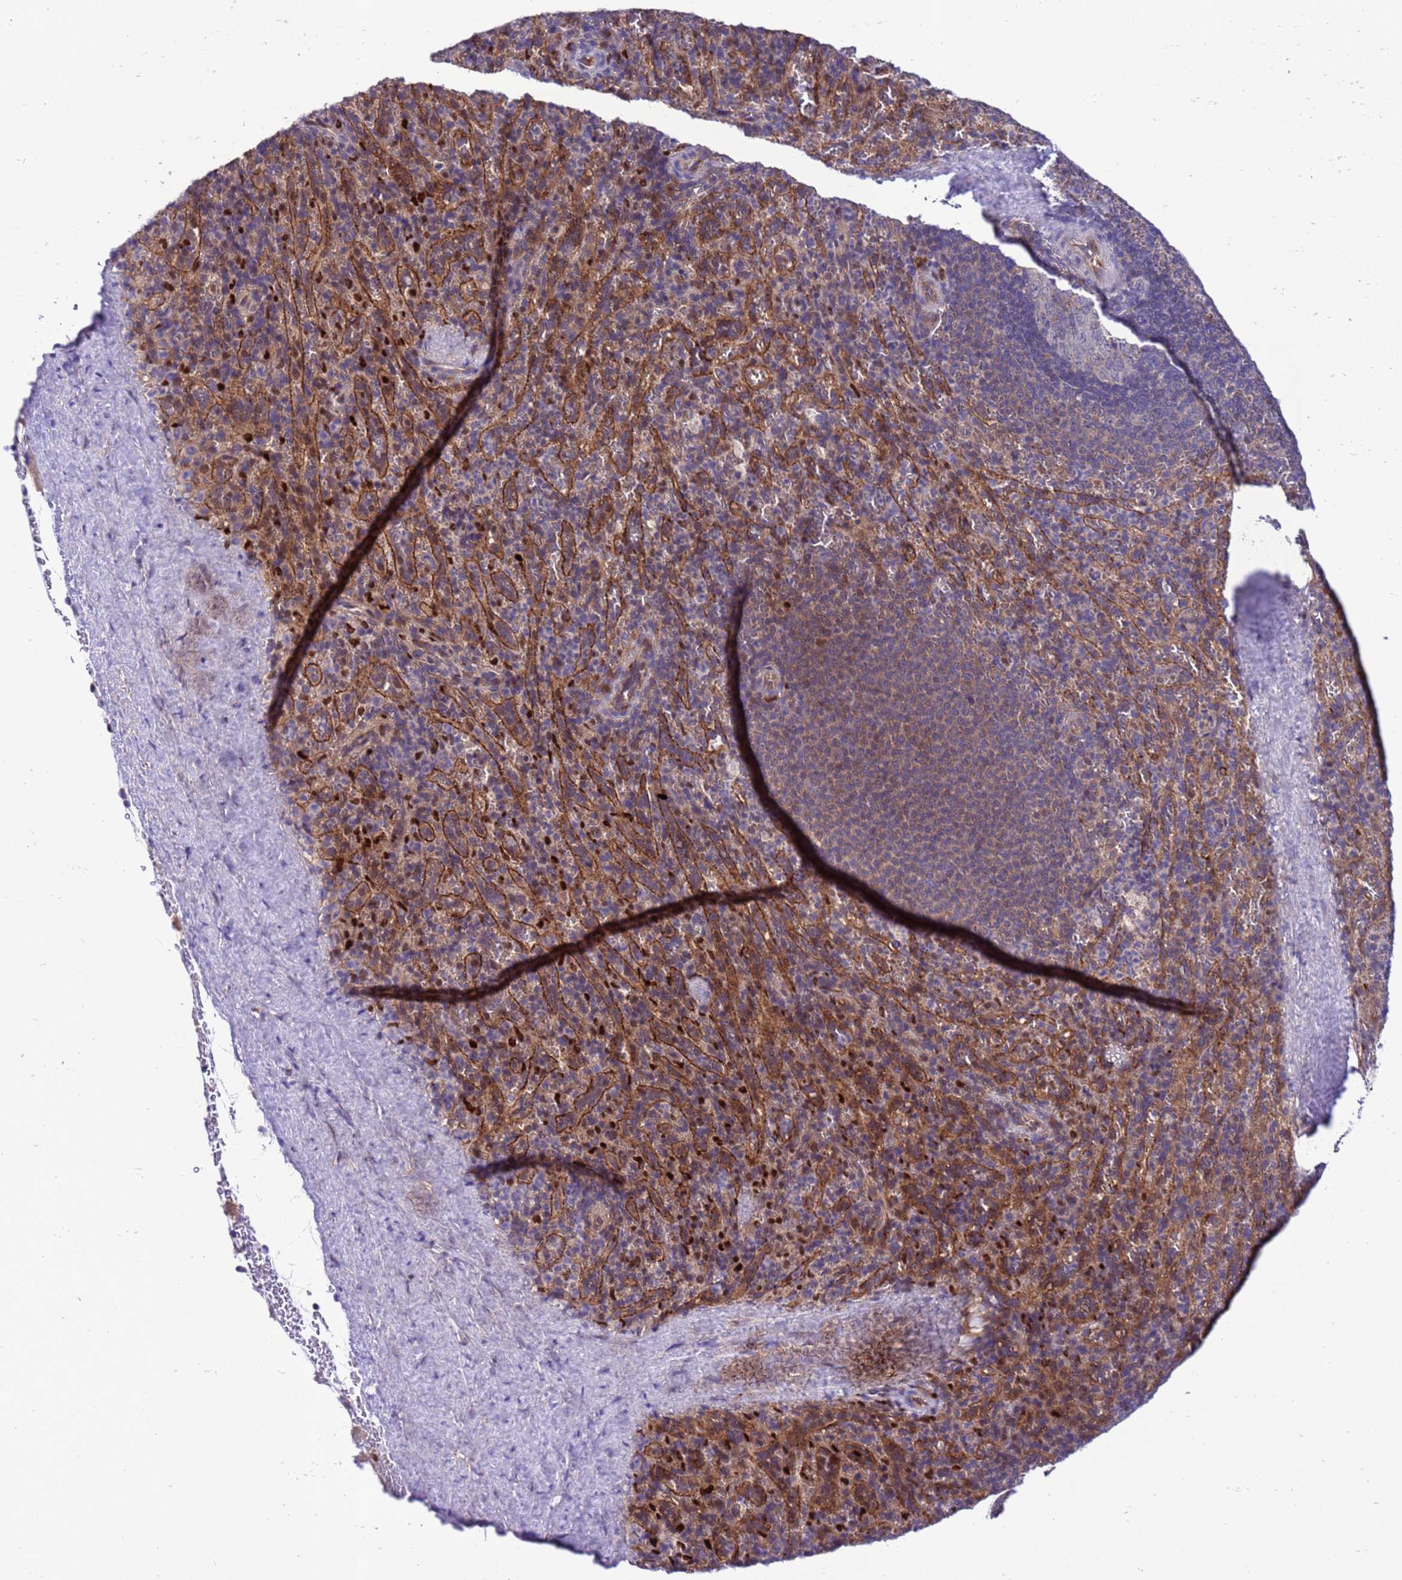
{"staining": {"intensity": "negative", "quantity": "none", "location": "none"}, "tissue": "spleen", "cell_type": "Cells in red pulp", "image_type": "normal", "snomed": [{"axis": "morphology", "description": "Normal tissue, NOS"}, {"axis": "topography", "description": "Spleen"}], "caption": "Unremarkable spleen was stained to show a protein in brown. There is no significant positivity in cells in red pulp. (Immunohistochemistry, brightfield microscopy, high magnification).", "gene": "RASD1", "patient": {"sex": "female", "age": 21}}